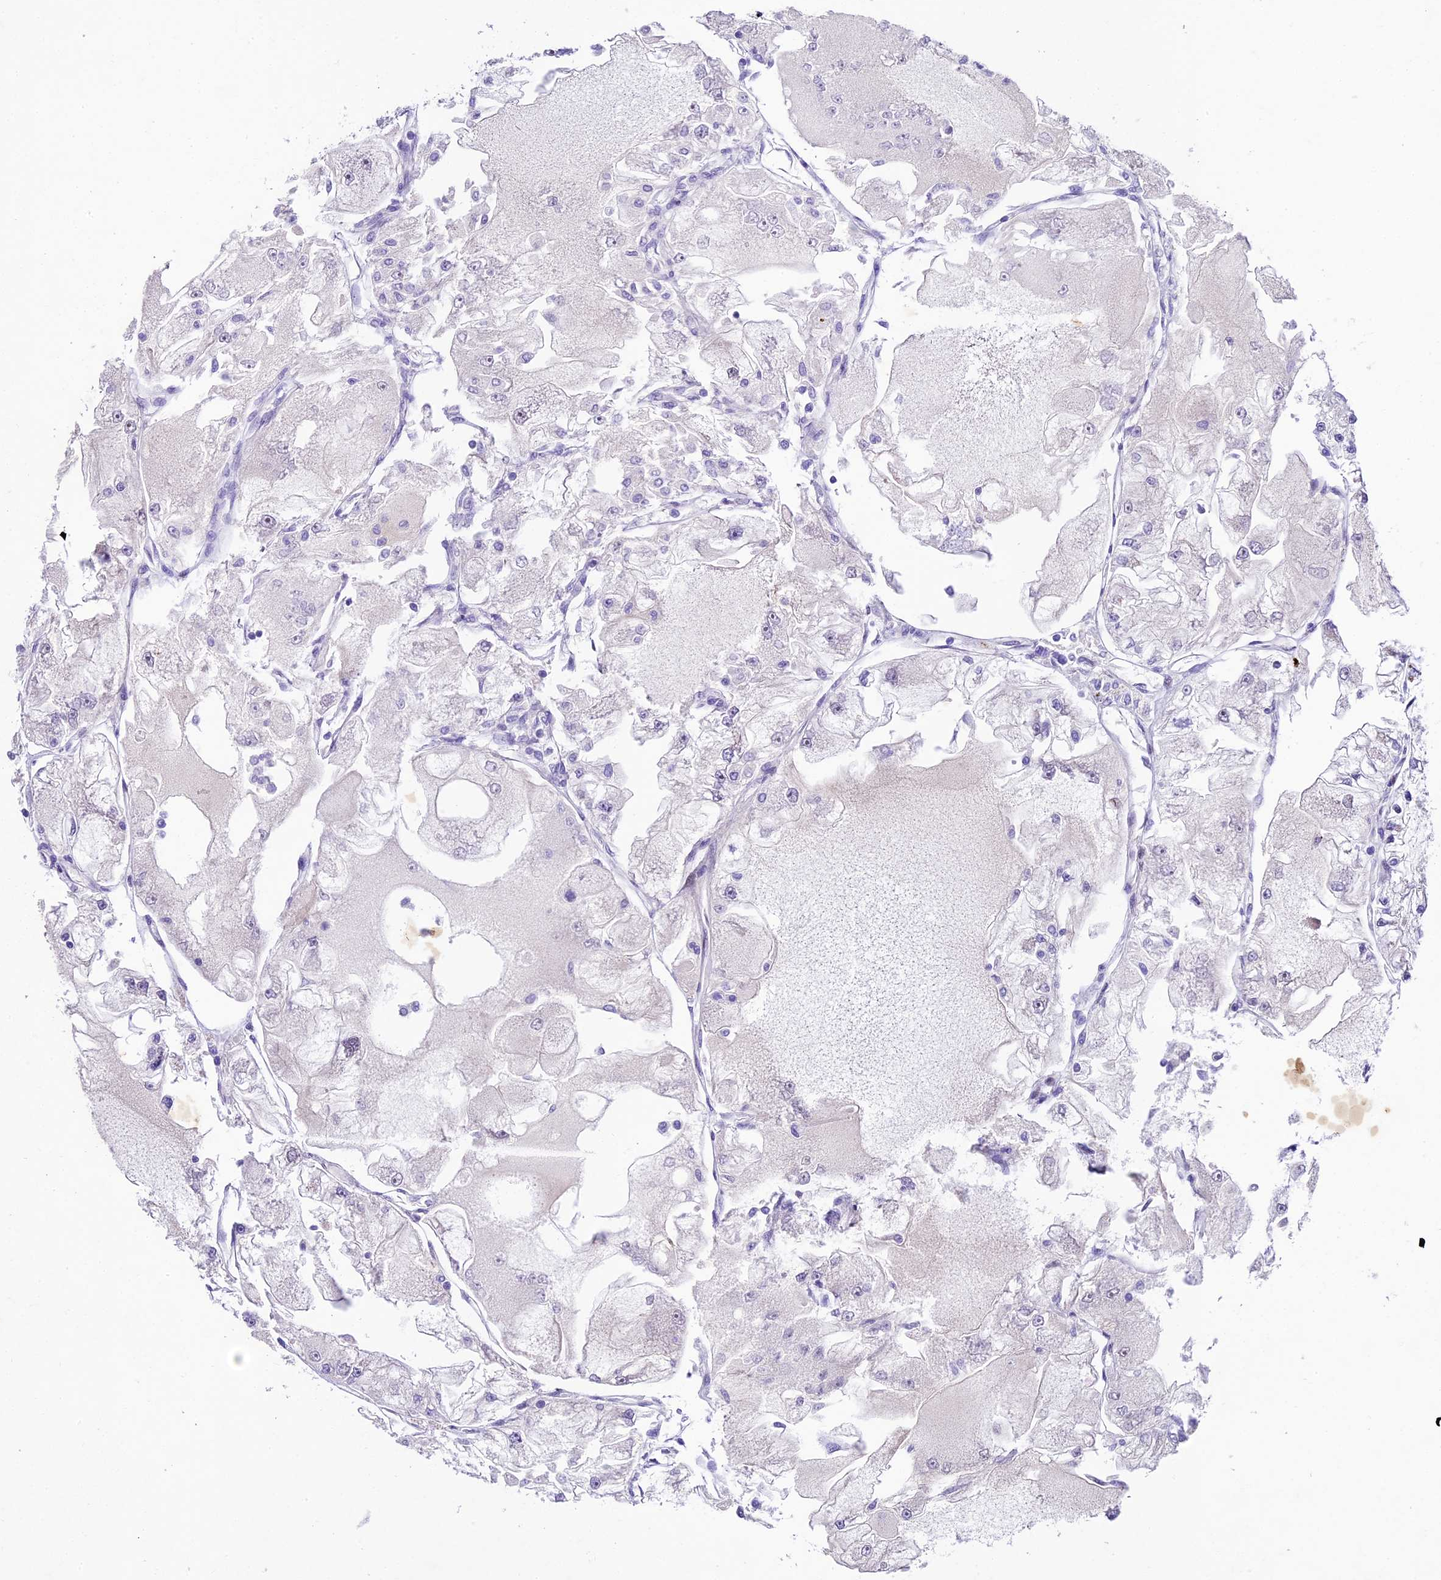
{"staining": {"intensity": "negative", "quantity": "none", "location": "none"}, "tissue": "renal cancer", "cell_type": "Tumor cells", "image_type": "cancer", "snomed": [{"axis": "morphology", "description": "Adenocarcinoma, NOS"}, {"axis": "topography", "description": "Kidney"}], "caption": "Immunohistochemistry photomicrograph of renal cancer (adenocarcinoma) stained for a protein (brown), which shows no staining in tumor cells.", "gene": "IFT140", "patient": {"sex": "female", "age": 72}}